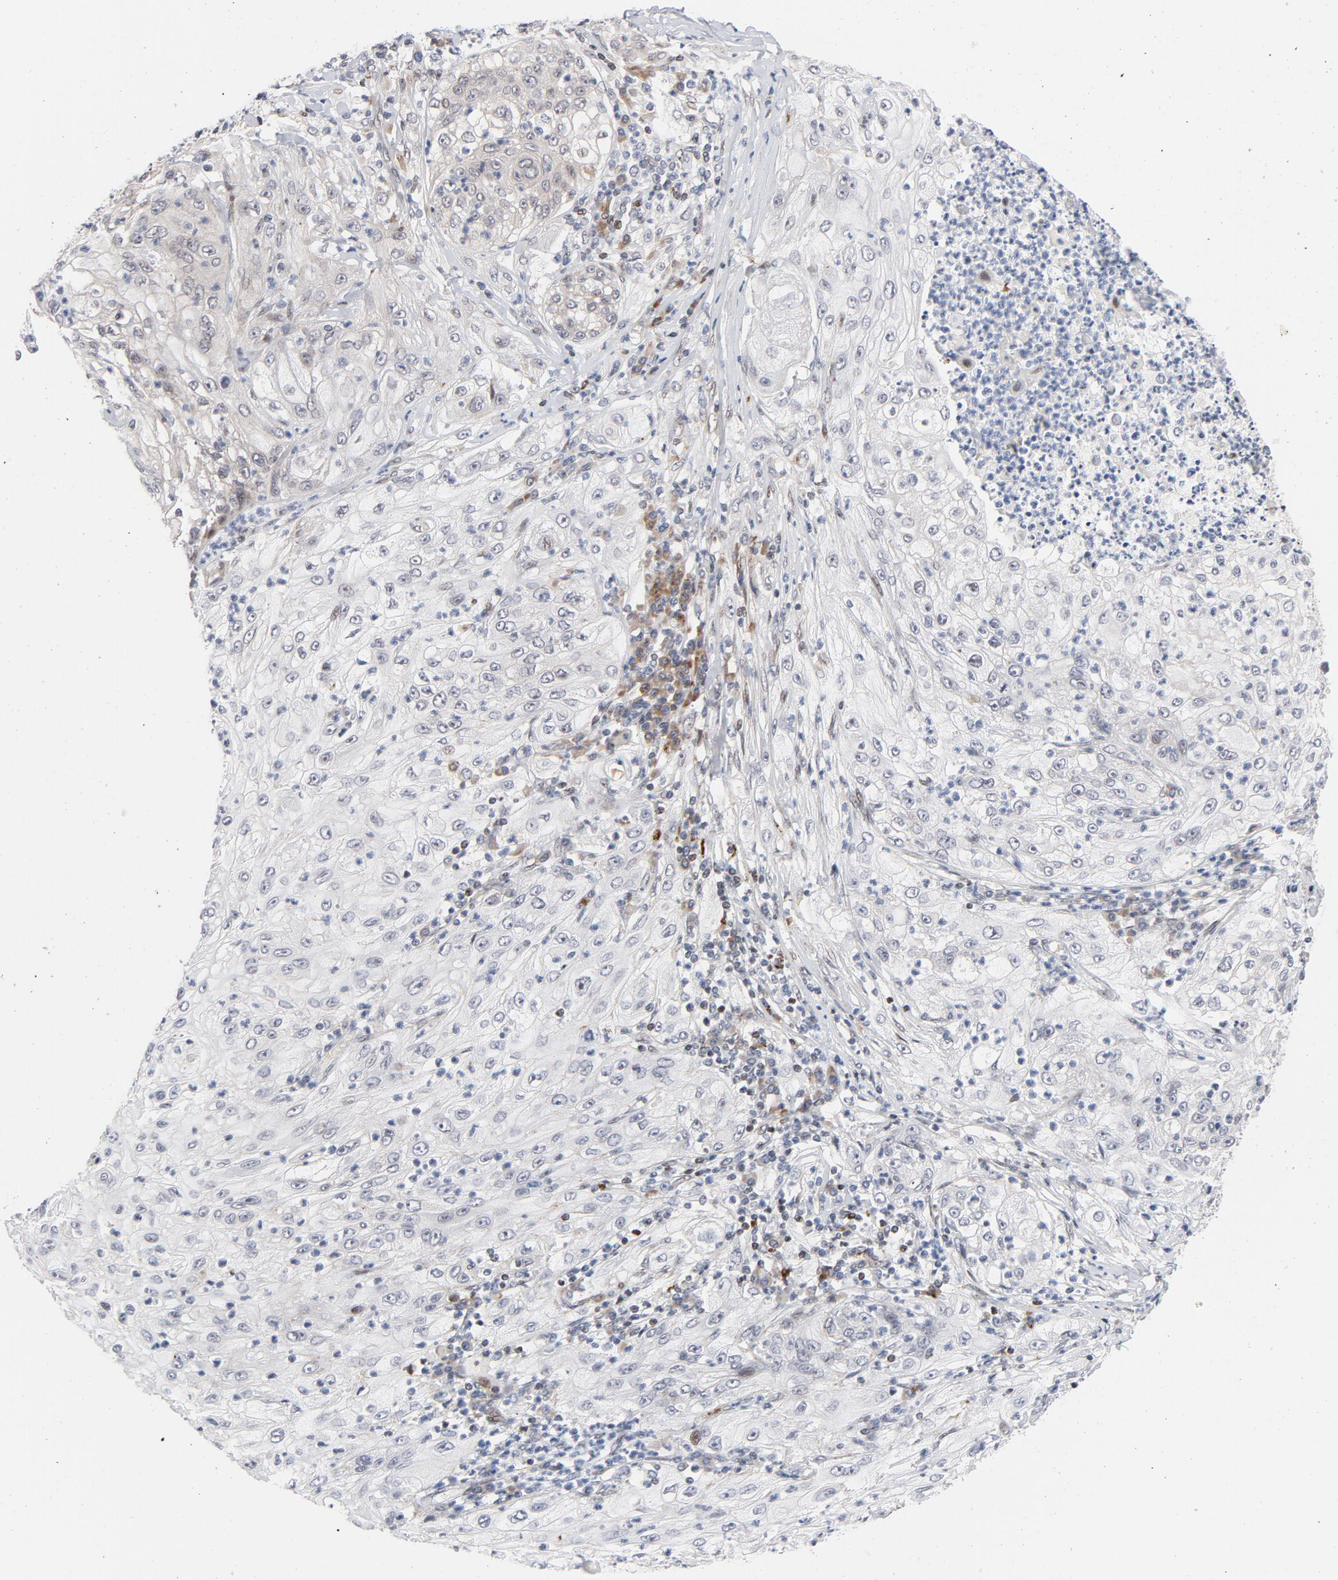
{"staining": {"intensity": "negative", "quantity": "none", "location": "none"}, "tissue": "lung cancer", "cell_type": "Tumor cells", "image_type": "cancer", "snomed": [{"axis": "morphology", "description": "Inflammation, NOS"}, {"axis": "morphology", "description": "Squamous cell carcinoma, NOS"}, {"axis": "topography", "description": "Lymph node"}, {"axis": "topography", "description": "Soft tissue"}, {"axis": "topography", "description": "Lung"}], "caption": "There is no significant expression in tumor cells of squamous cell carcinoma (lung).", "gene": "NFIC", "patient": {"sex": "male", "age": 66}}